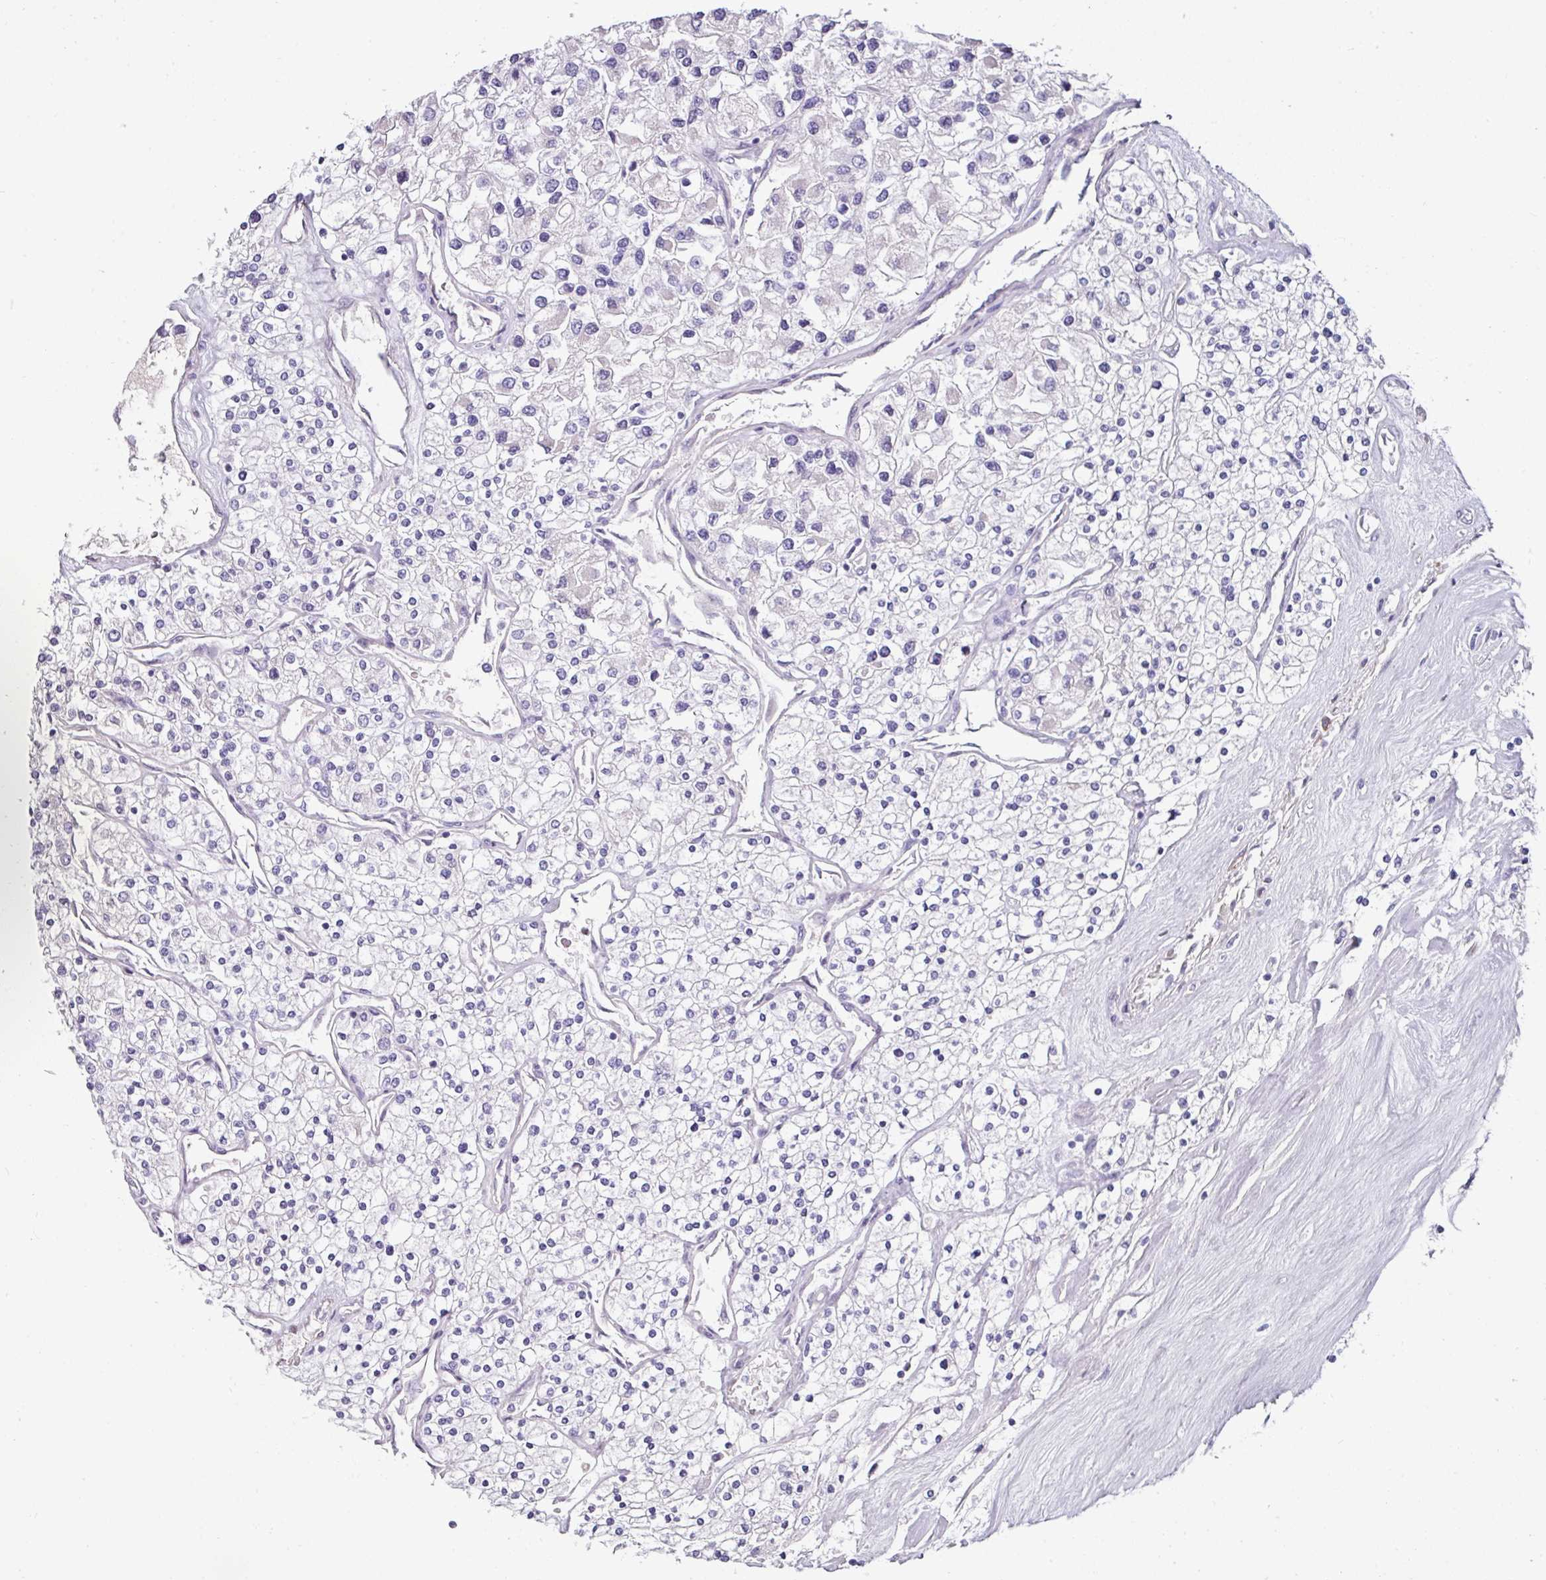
{"staining": {"intensity": "negative", "quantity": "none", "location": "none"}, "tissue": "renal cancer", "cell_type": "Tumor cells", "image_type": "cancer", "snomed": [{"axis": "morphology", "description": "Adenocarcinoma, NOS"}, {"axis": "topography", "description": "Kidney"}], "caption": "Protein analysis of adenocarcinoma (renal) exhibits no significant expression in tumor cells.", "gene": "EYA3", "patient": {"sex": "male", "age": 80}}